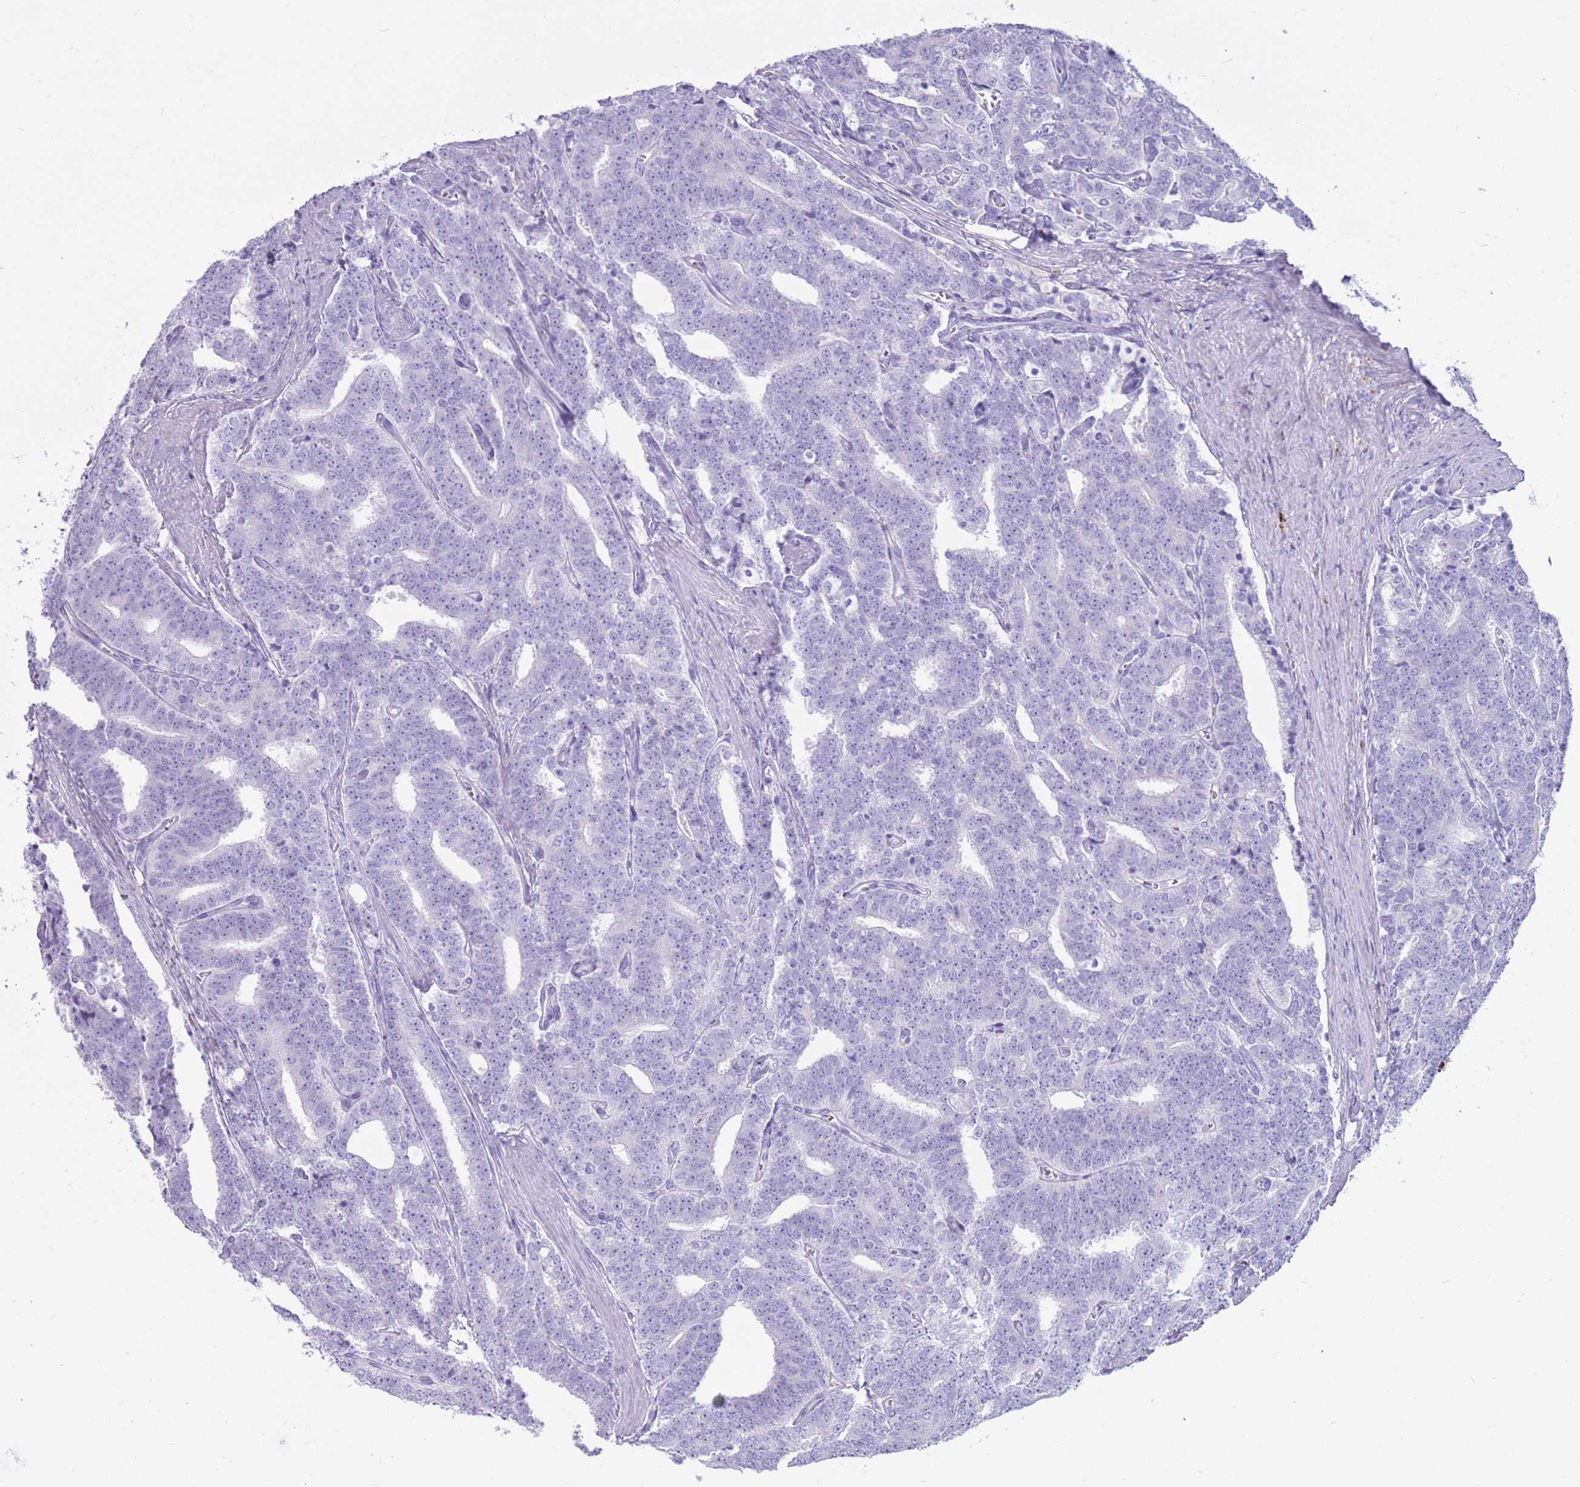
{"staining": {"intensity": "negative", "quantity": "none", "location": "none"}, "tissue": "prostate cancer", "cell_type": "Tumor cells", "image_type": "cancer", "snomed": [{"axis": "morphology", "description": "Adenocarcinoma, High grade"}, {"axis": "topography", "description": "Prostate and seminal vesicle, NOS"}], "caption": "Immunohistochemistry photomicrograph of prostate cancer stained for a protein (brown), which exhibits no positivity in tumor cells. (Brightfield microscopy of DAB (3,3'-diaminobenzidine) immunohistochemistry (IHC) at high magnification).", "gene": "LY6G5B", "patient": {"sex": "male", "age": 67}}